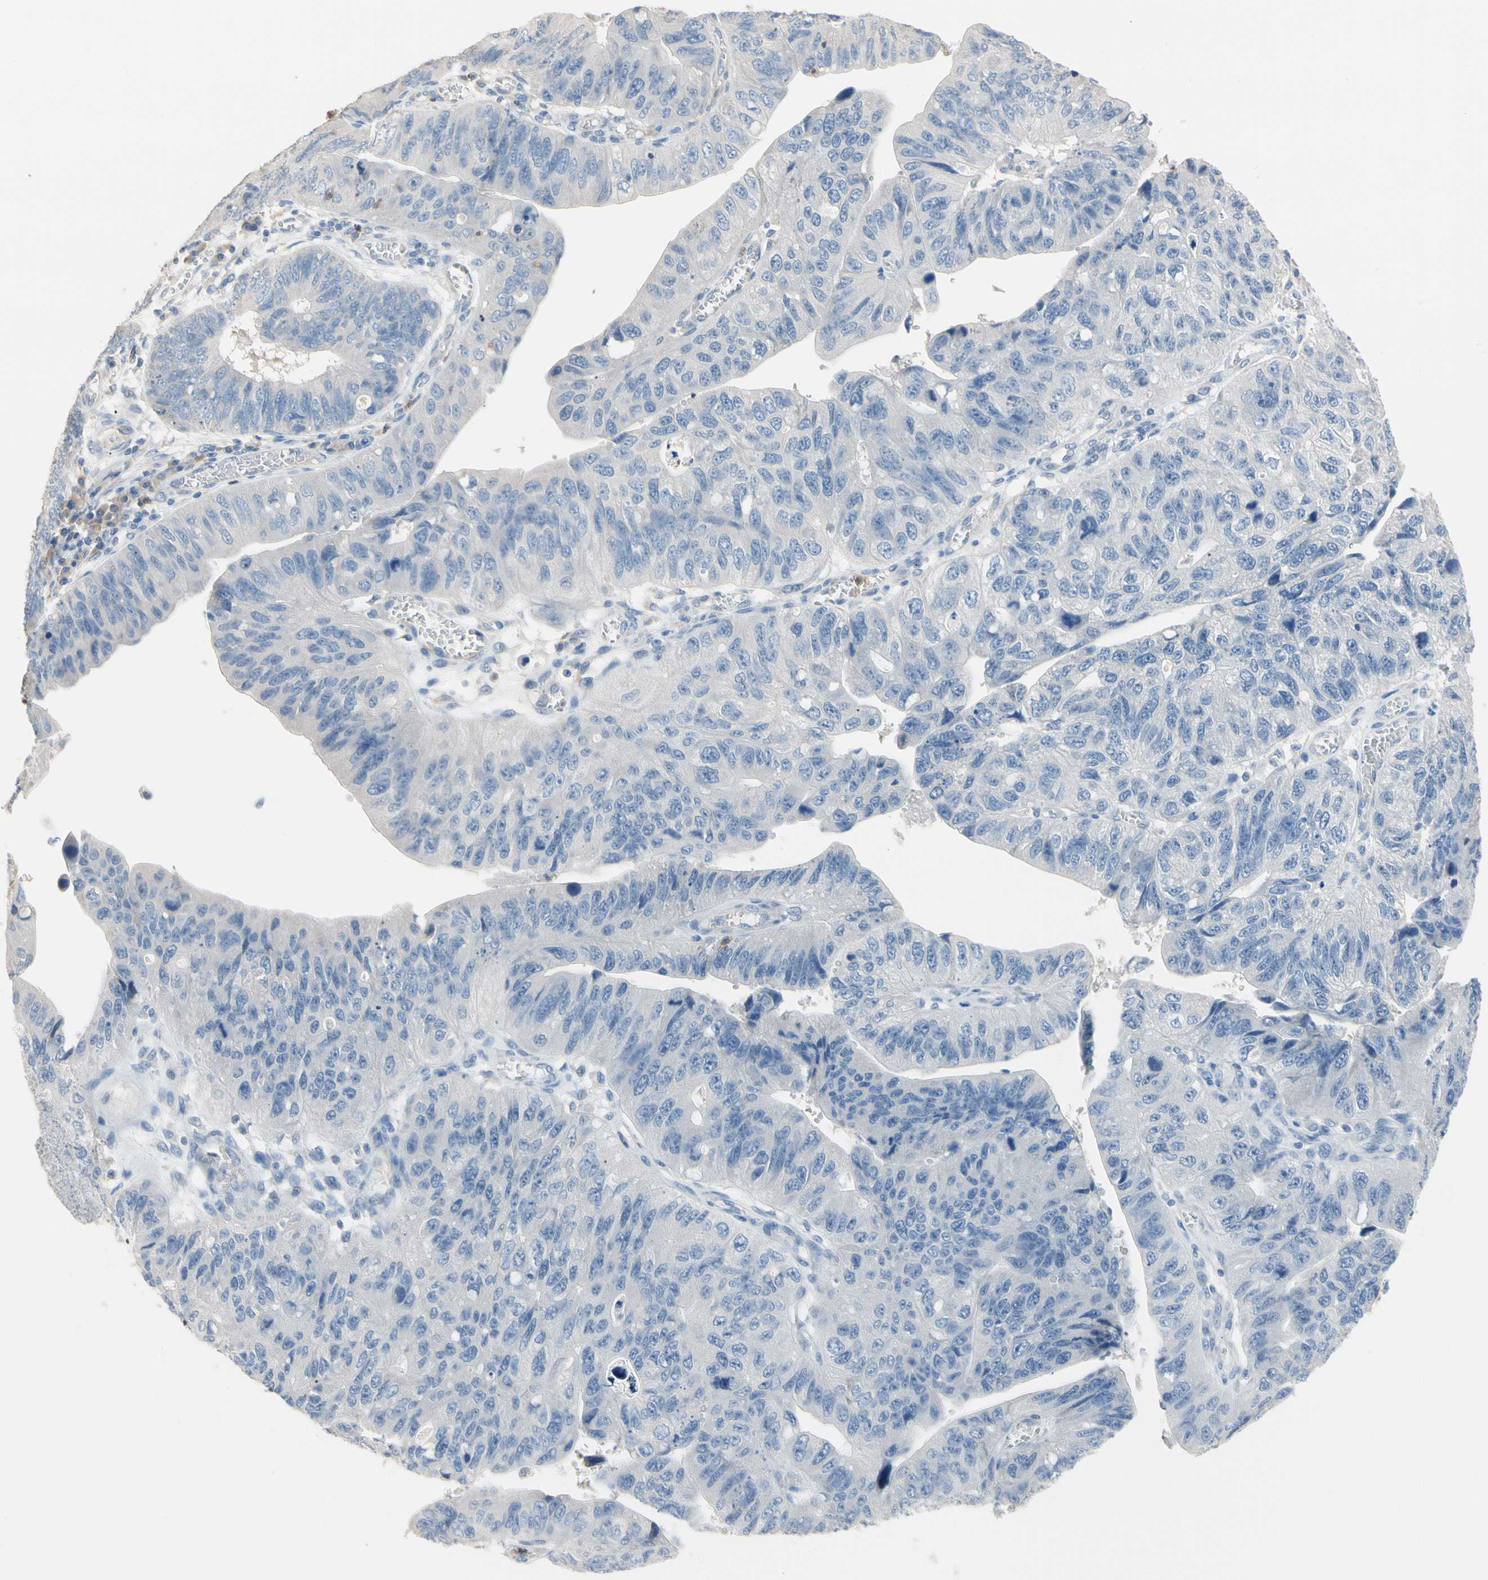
{"staining": {"intensity": "negative", "quantity": "none", "location": "none"}, "tissue": "stomach cancer", "cell_type": "Tumor cells", "image_type": "cancer", "snomed": [{"axis": "morphology", "description": "Adenocarcinoma, NOS"}, {"axis": "topography", "description": "Stomach"}], "caption": "IHC of human adenocarcinoma (stomach) displays no staining in tumor cells. (Immunohistochemistry (ihc), brightfield microscopy, high magnification).", "gene": "BBOX1", "patient": {"sex": "male", "age": 59}}